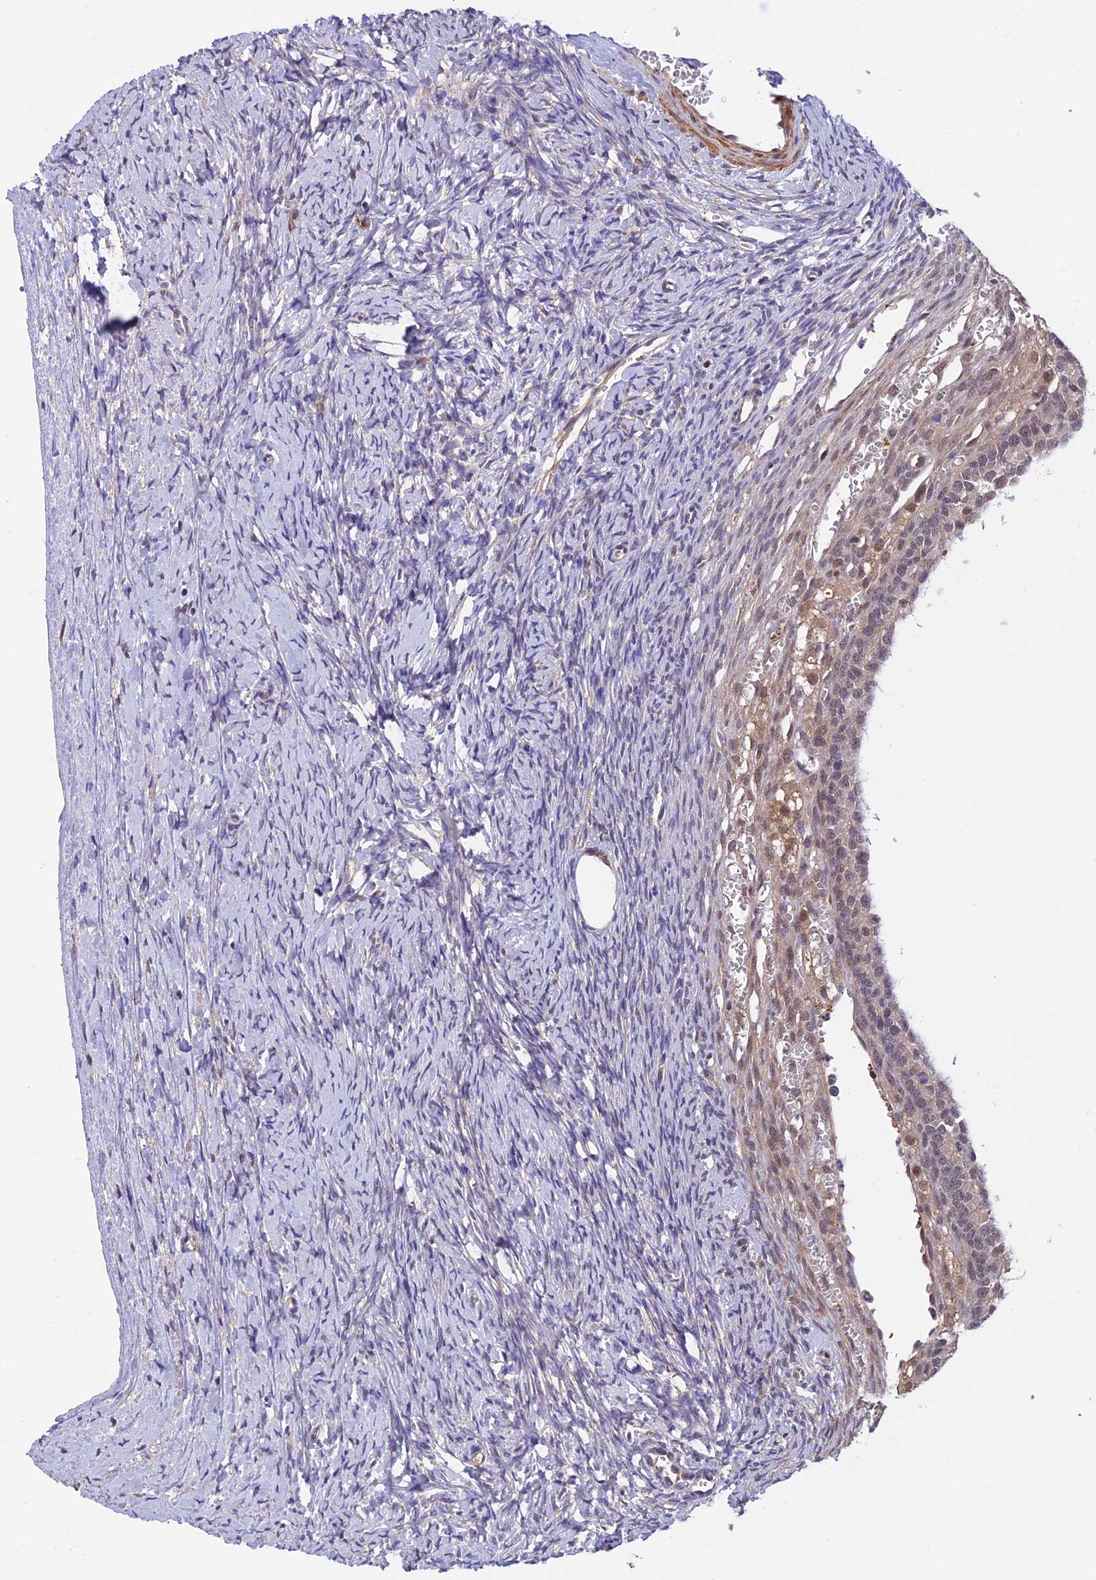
{"staining": {"intensity": "moderate", "quantity": ">75%", "location": "cytoplasmic/membranous"}, "tissue": "ovary", "cell_type": "Follicle cells", "image_type": "normal", "snomed": [{"axis": "morphology", "description": "Normal tissue, NOS"}, {"axis": "morphology", "description": "Developmental malformation"}, {"axis": "topography", "description": "Ovary"}], "caption": "Ovary stained with DAB immunohistochemistry (IHC) displays medium levels of moderate cytoplasmic/membranous staining in about >75% of follicle cells. (Stains: DAB in brown, nuclei in blue, Microscopy: brightfield microscopy at high magnification).", "gene": "PSMB3", "patient": {"sex": "female", "age": 39}}